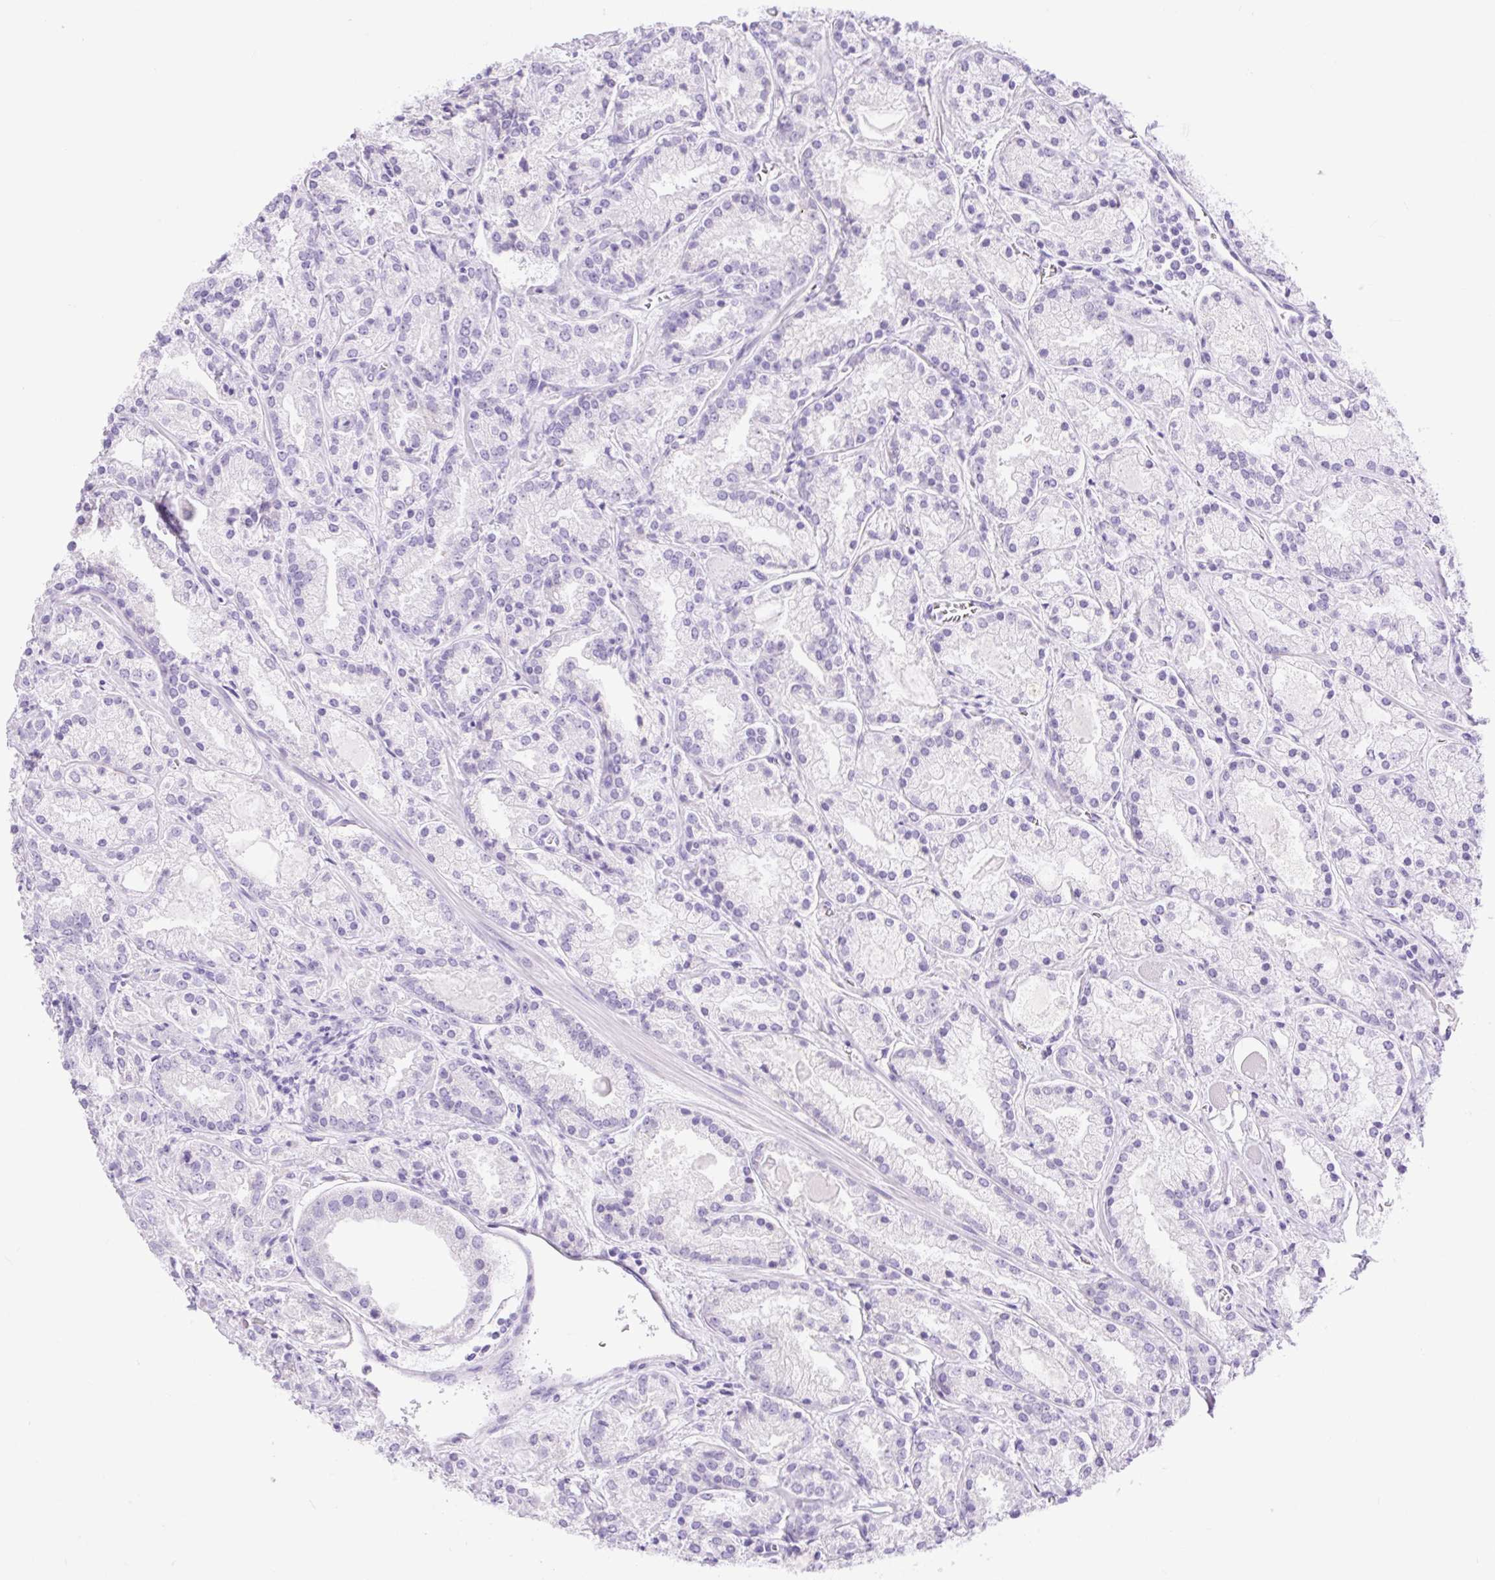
{"staining": {"intensity": "negative", "quantity": "none", "location": "none"}, "tissue": "prostate cancer", "cell_type": "Tumor cells", "image_type": "cancer", "snomed": [{"axis": "morphology", "description": "Adenocarcinoma, High grade"}, {"axis": "topography", "description": "Prostate"}], "caption": "This is an immunohistochemistry photomicrograph of prostate cancer. There is no expression in tumor cells.", "gene": "SLC25A40", "patient": {"sex": "male", "age": 67}}